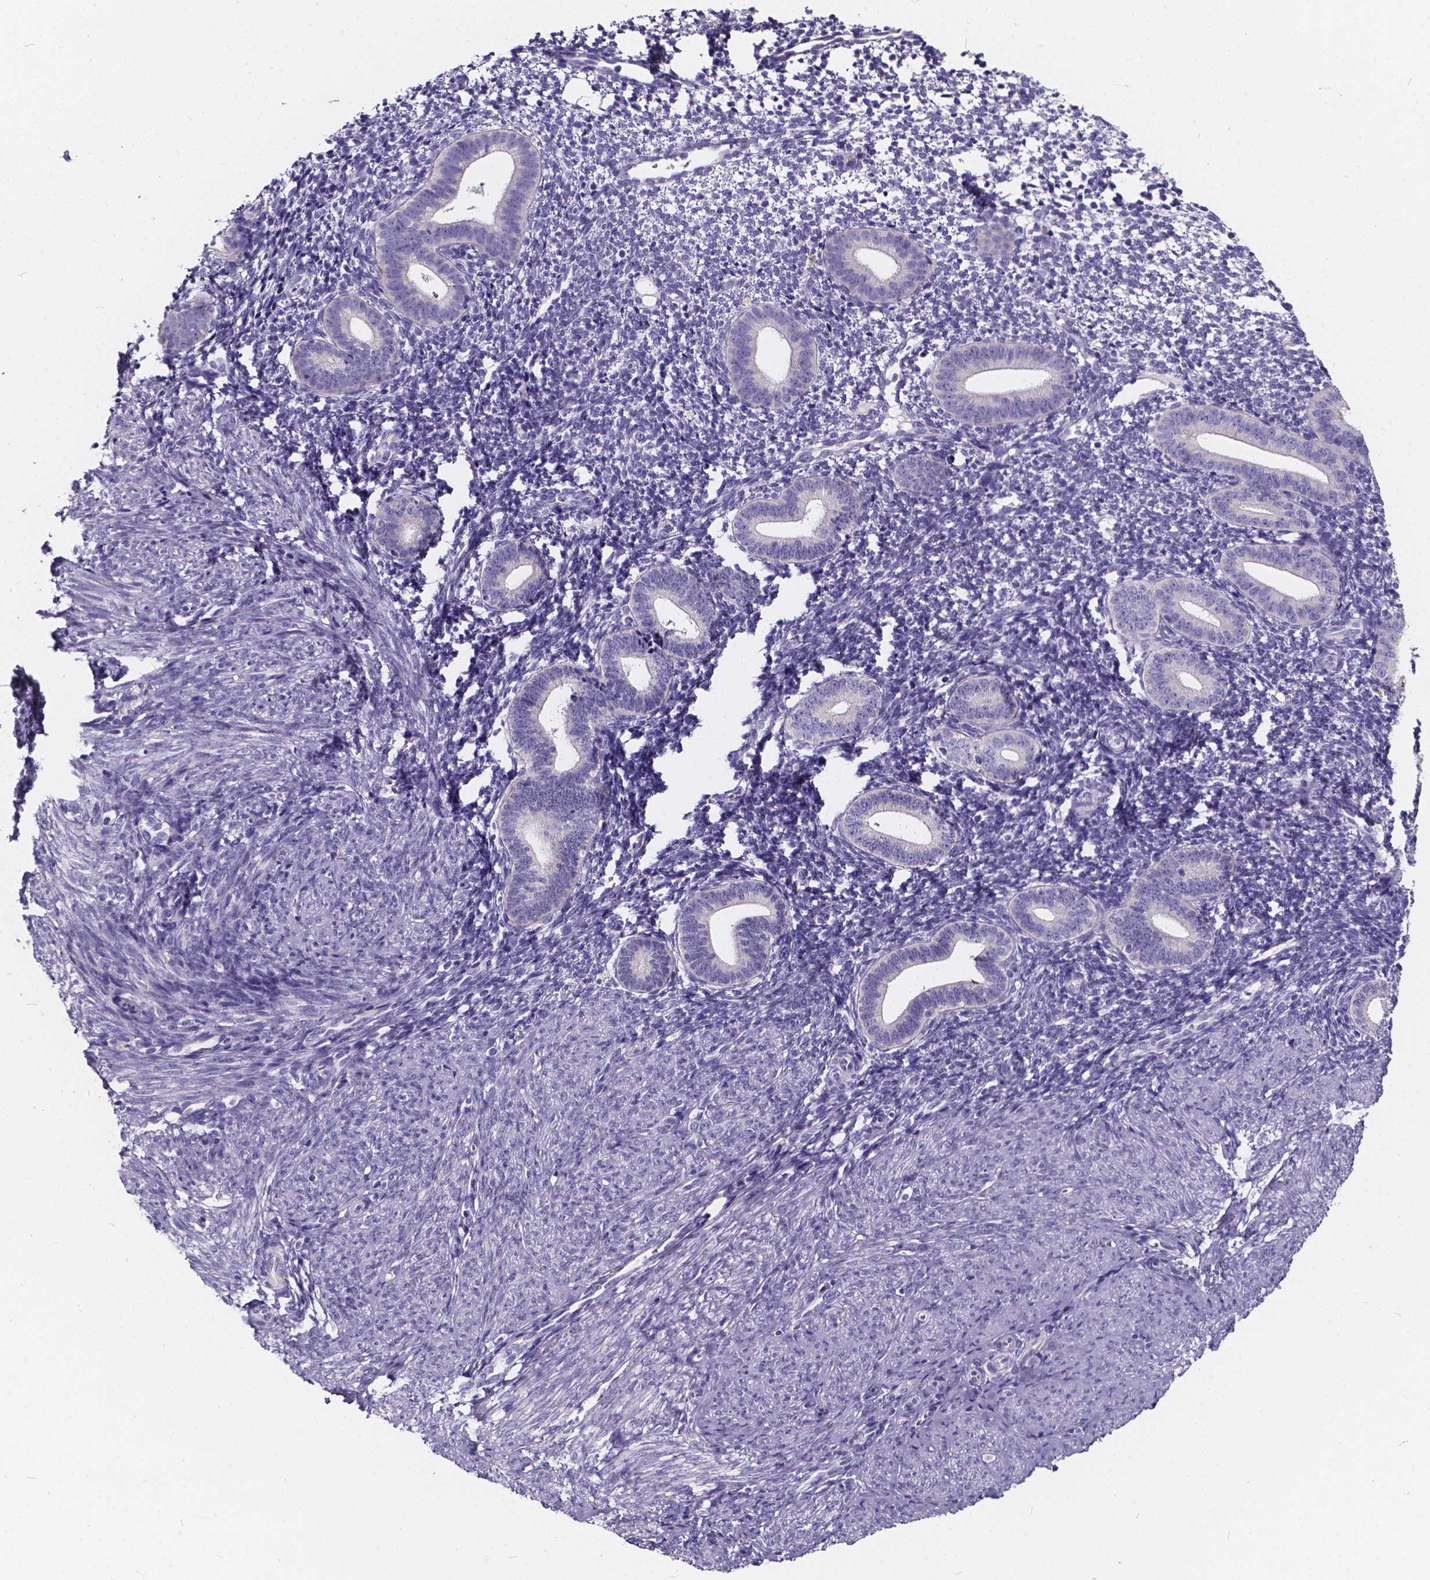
{"staining": {"intensity": "negative", "quantity": "none", "location": "none"}, "tissue": "endometrium", "cell_type": "Cells in endometrial stroma", "image_type": "normal", "snomed": [{"axis": "morphology", "description": "Normal tissue, NOS"}, {"axis": "topography", "description": "Endometrium"}], "caption": "Protein analysis of normal endometrium demonstrates no significant positivity in cells in endometrial stroma.", "gene": "SPEF2", "patient": {"sex": "female", "age": 40}}